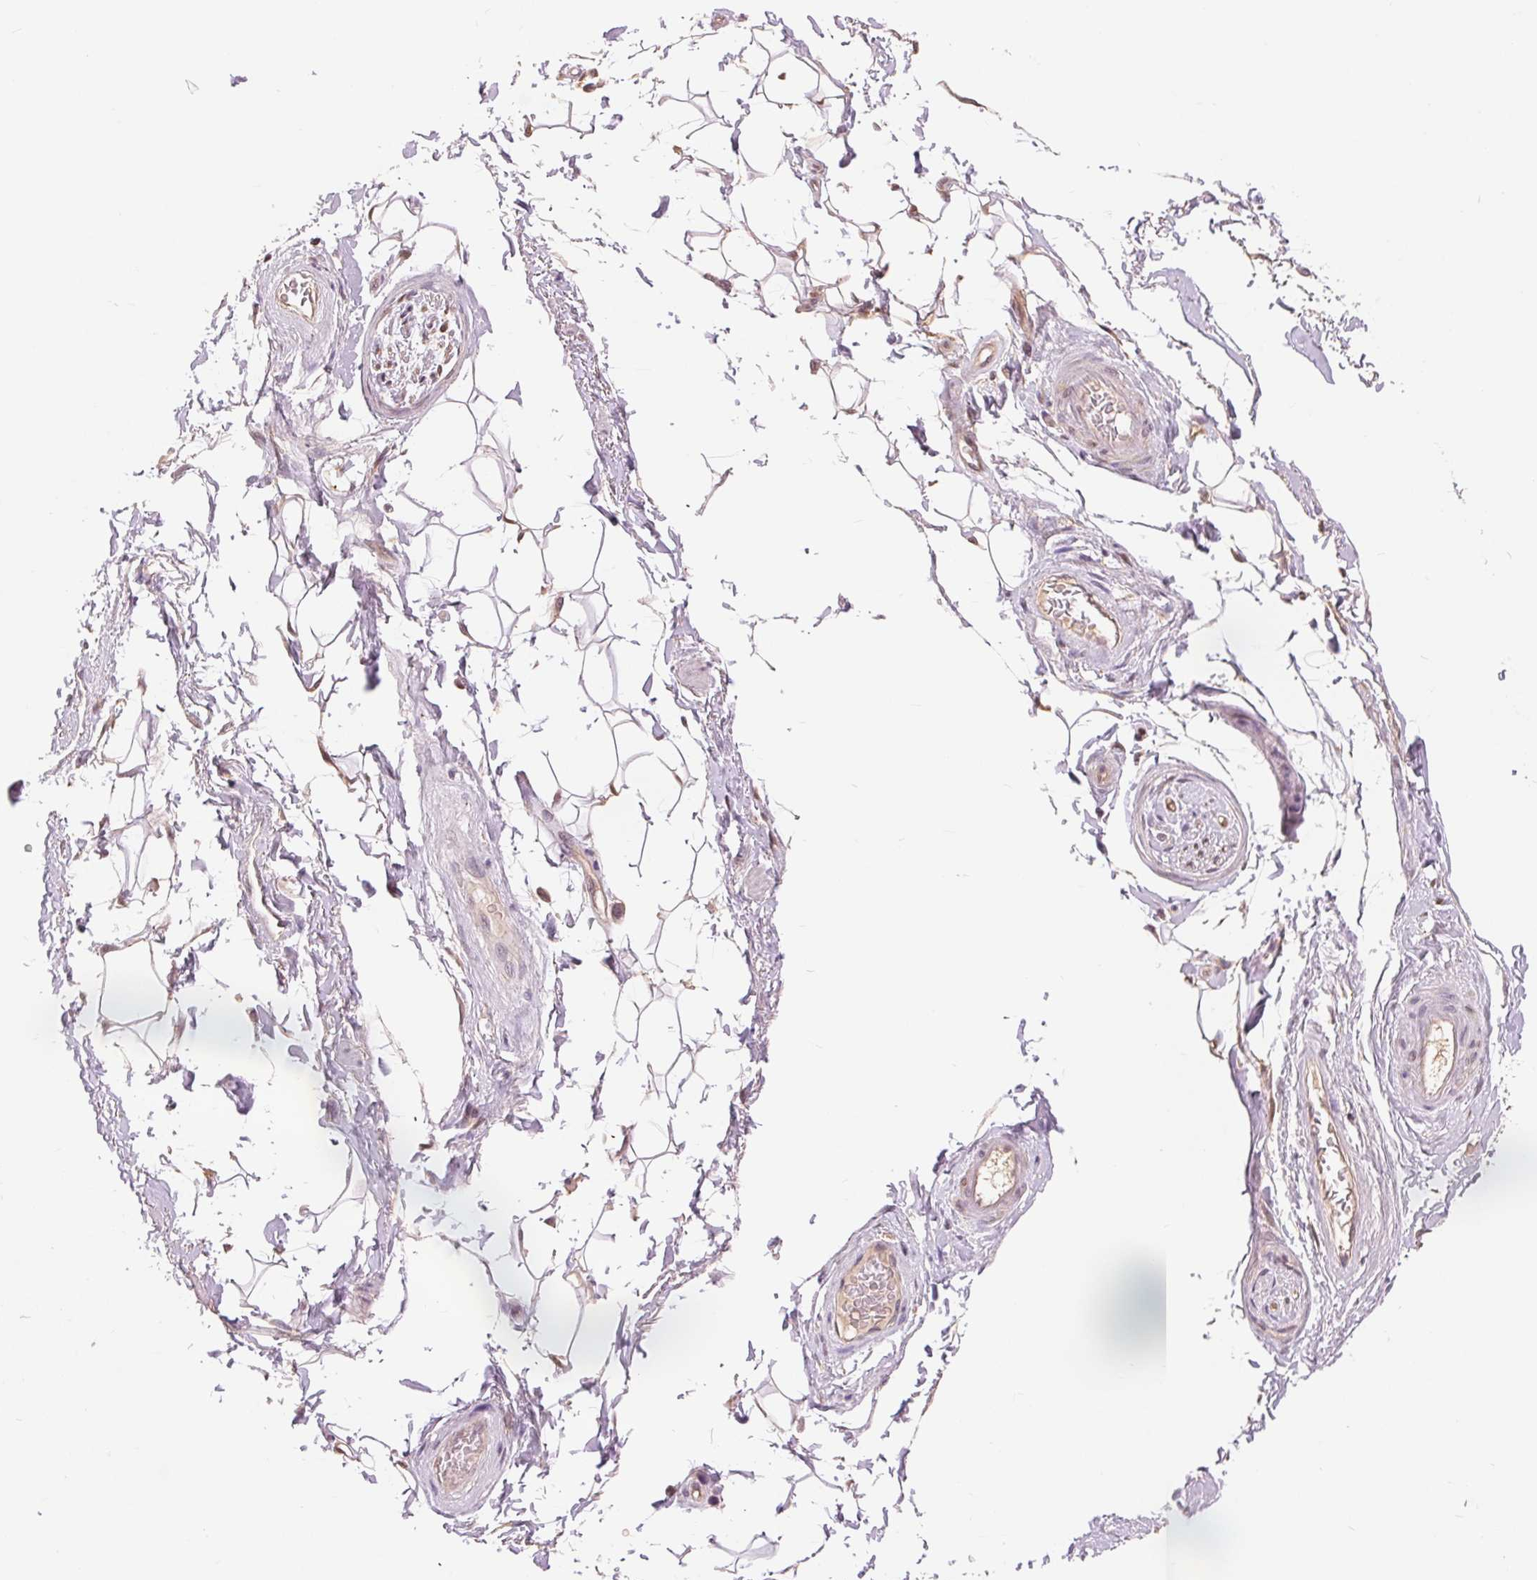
{"staining": {"intensity": "negative", "quantity": "none", "location": "none"}, "tissue": "adipose tissue", "cell_type": "Adipocytes", "image_type": "normal", "snomed": [{"axis": "morphology", "description": "Normal tissue, NOS"}, {"axis": "topography", "description": "Anal"}, {"axis": "topography", "description": "Peripheral nerve tissue"}], "caption": "High power microscopy image of an IHC histopathology image of unremarkable adipose tissue, revealing no significant positivity in adipocytes.", "gene": "TMEM273", "patient": {"sex": "male", "age": 51}}